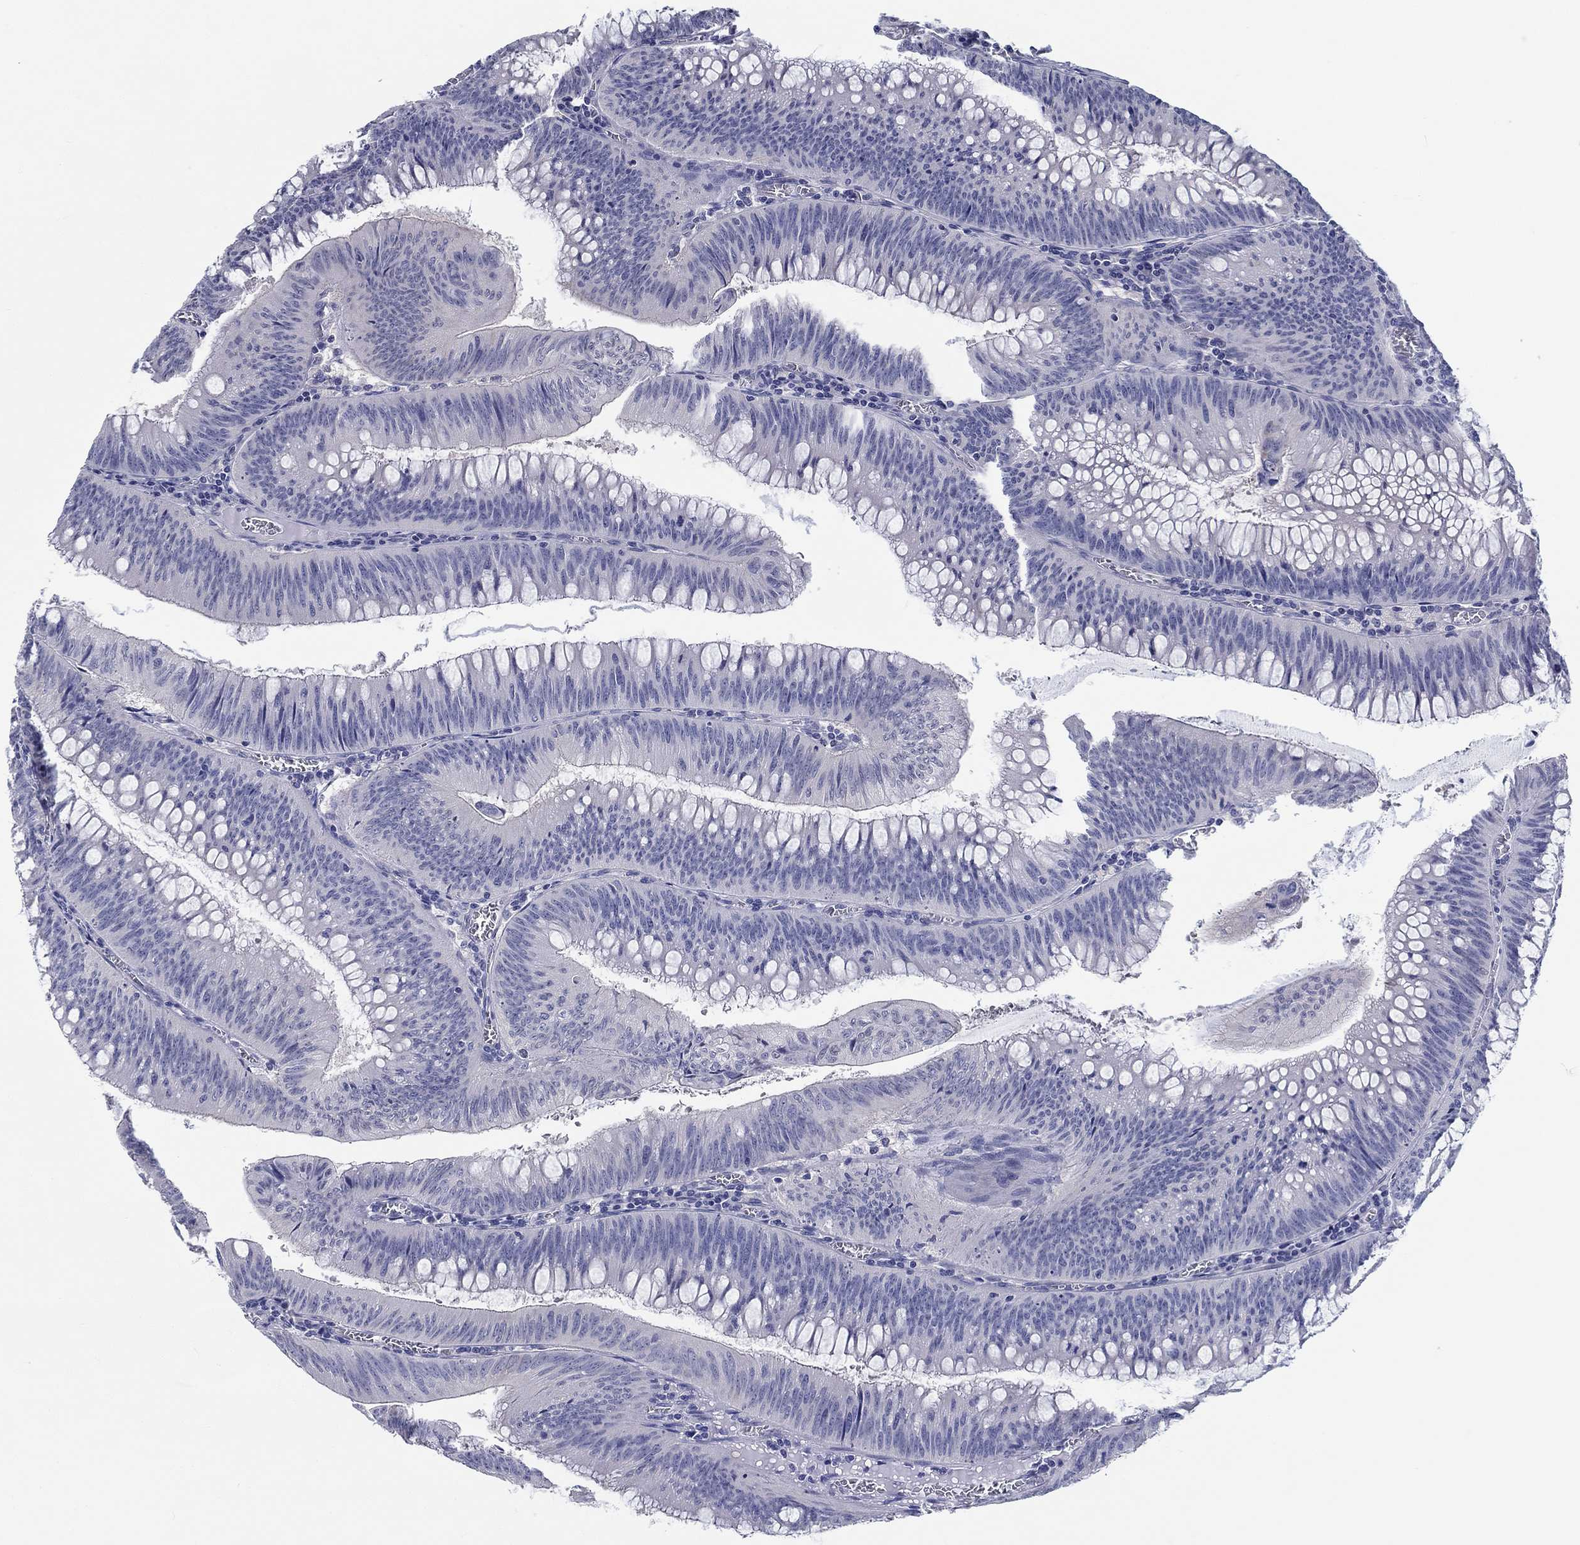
{"staining": {"intensity": "negative", "quantity": "none", "location": "none"}, "tissue": "colorectal cancer", "cell_type": "Tumor cells", "image_type": "cancer", "snomed": [{"axis": "morphology", "description": "Adenocarcinoma, NOS"}, {"axis": "topography", "description": "Rectum"}], "caption": "A high-resolution micrograph shows immunohistochemistry staining of adenocarcinoma (colorectal), which shows no significant expression in tumor cells.", "gene": "CRYGD", "patient": {"sex": "female", "age": 72}}